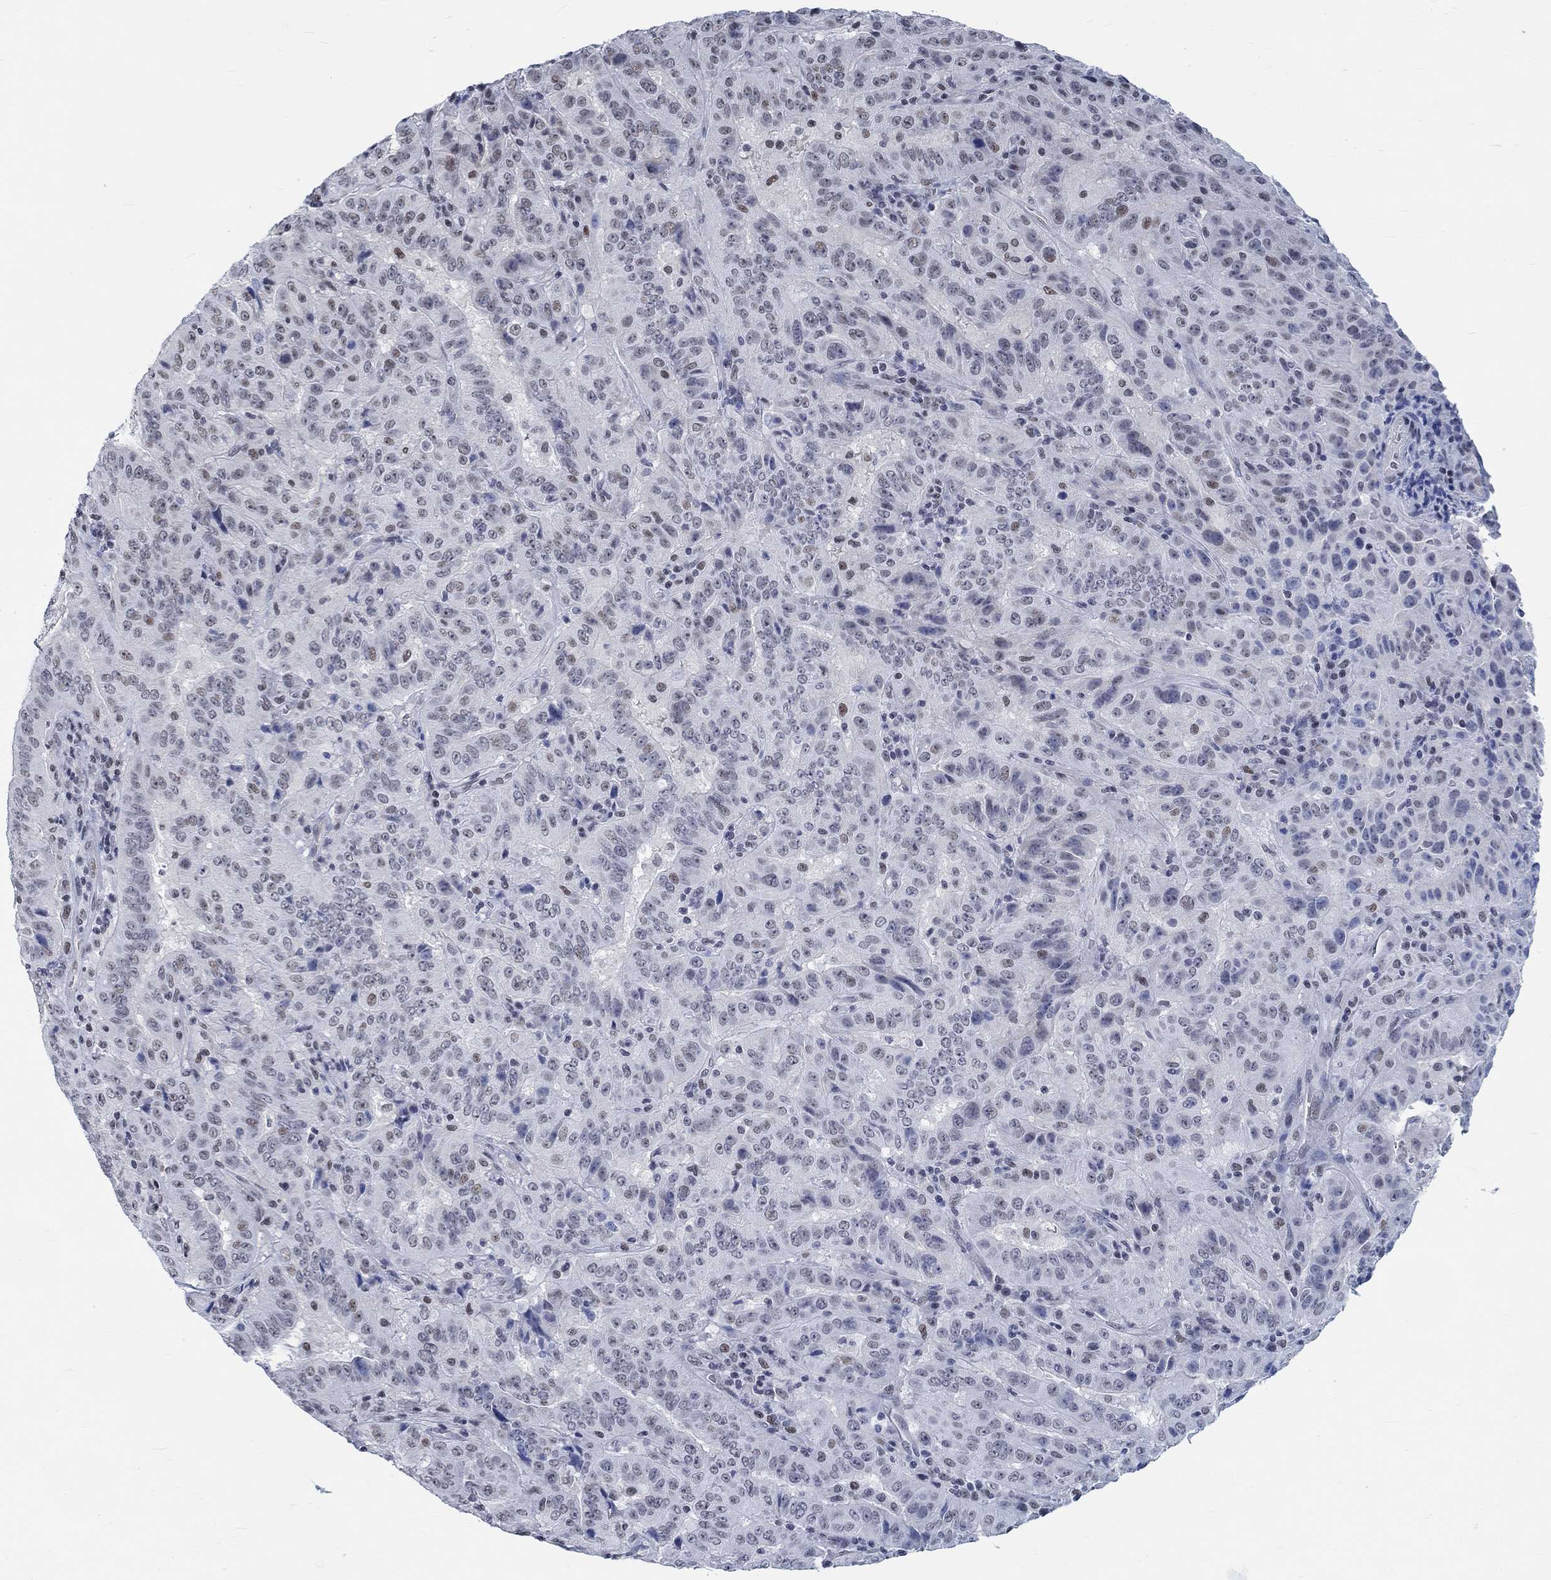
{"staining": {"intensity": "negative", "quantity": "none", "location": "none"}, "tissue": "pancreatic cancer", "cell_type": "Tumor cells", "image_type": "cancer", "snomed": [{"axis": "morphology", "description": "Adenocarcinoma, NOS"}, {"axis": "topography", "description": "Pancreas"}], "caption": "Histopathology image shows no protein staining in tumor cells of adenocarcinoma (pancreatic) tissue.", "gene": "KCNH8", "patient": {"sex": "male", "age": 63}}